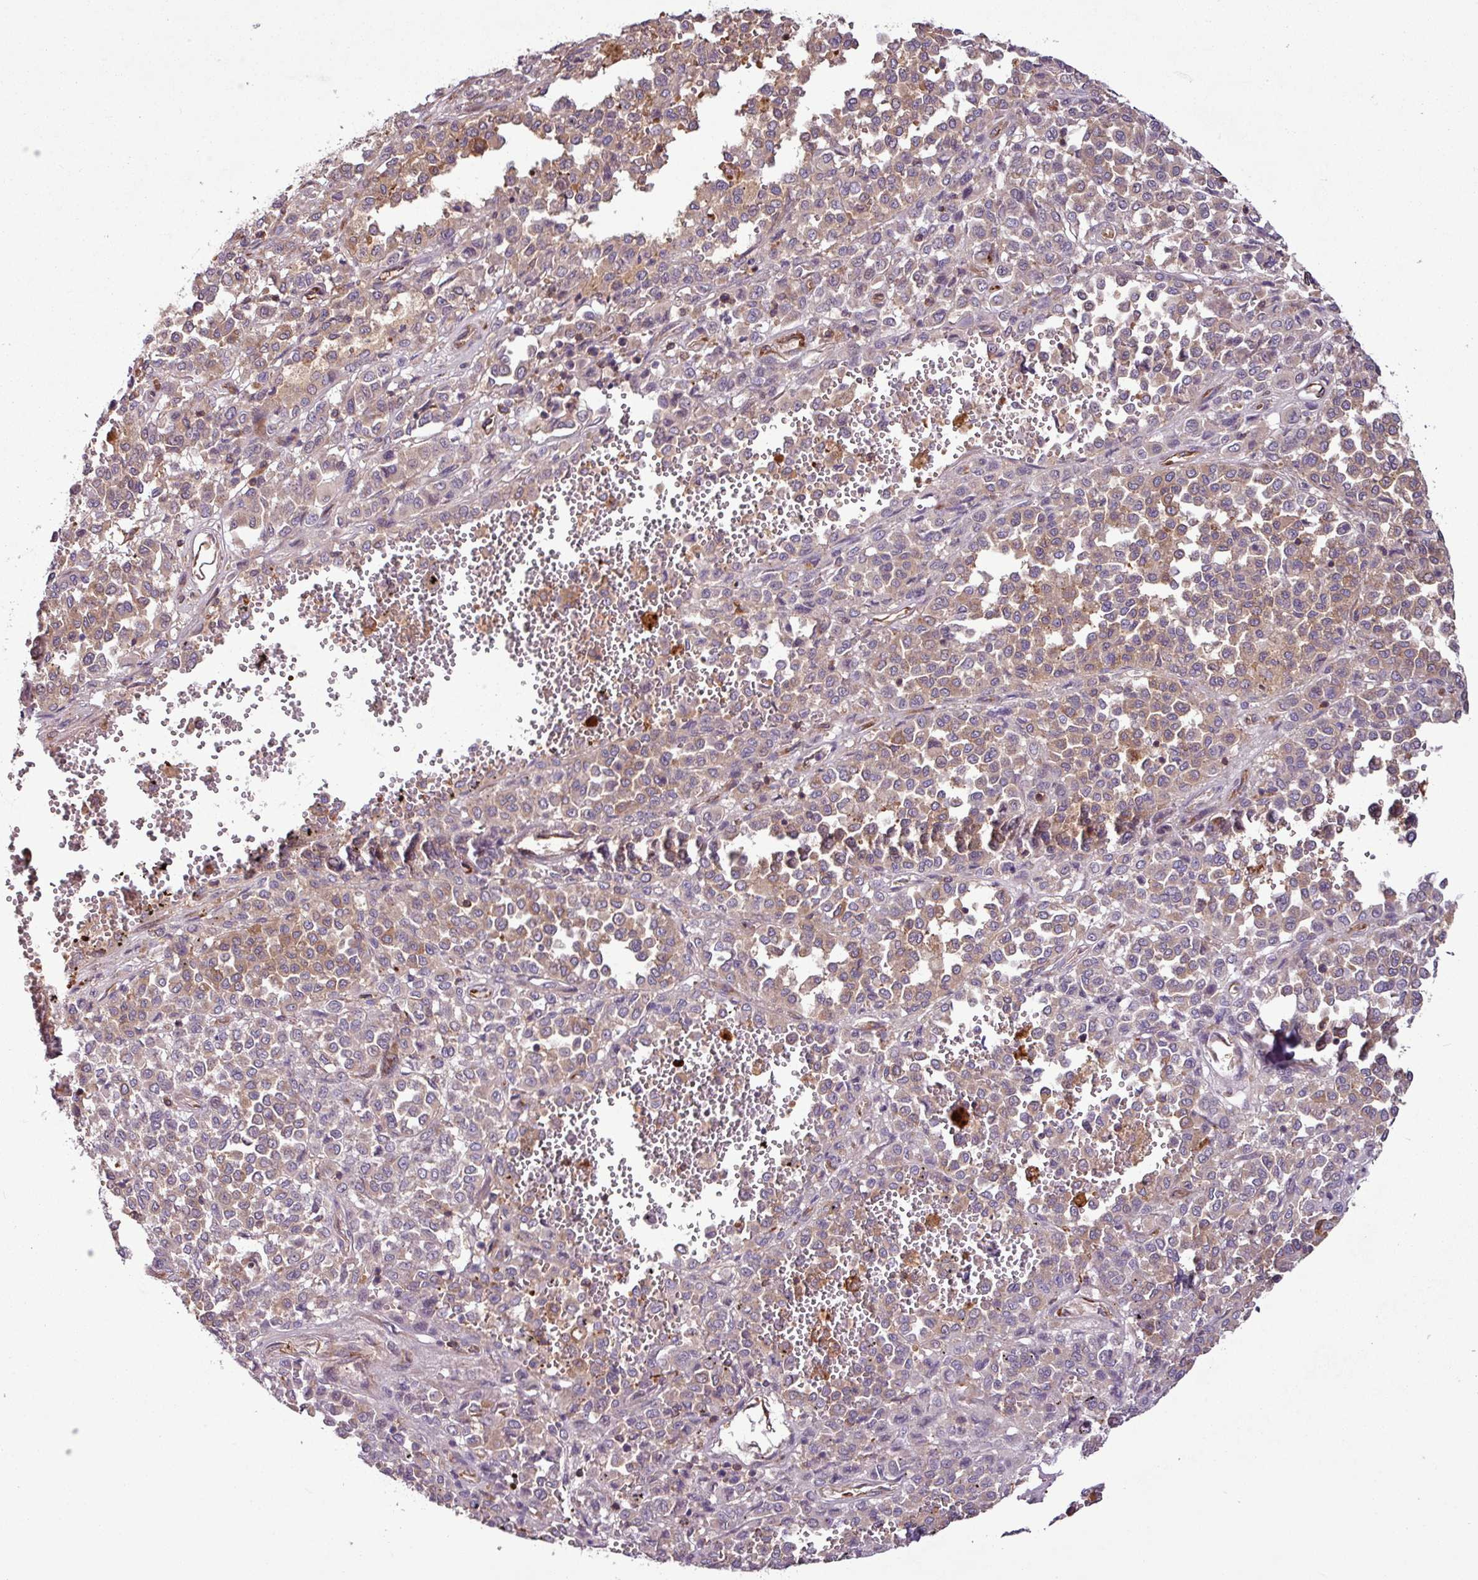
{"staining": {"intensity": "weak", "quantity": "25%-75%", "location": "cytoplasmic/membranous"}, "tissue": "melanoma", "cell_type": "Tumor cells", "image_type": "cancer", "snomed": [{"axis": "morphology", "description": "Malignant melanoma, Metastatic site"}, {"axis": "topography", "description": "Pancreas"}], "caption": "This image shows IHC staining of malignant melanoma (metastatic site), with low weak cytoplasmic/membranous positivity in approximately 25%-75% of tumor cells.", "gene": "ZNF106", "patient": {"sex": "female", "age": 30}}